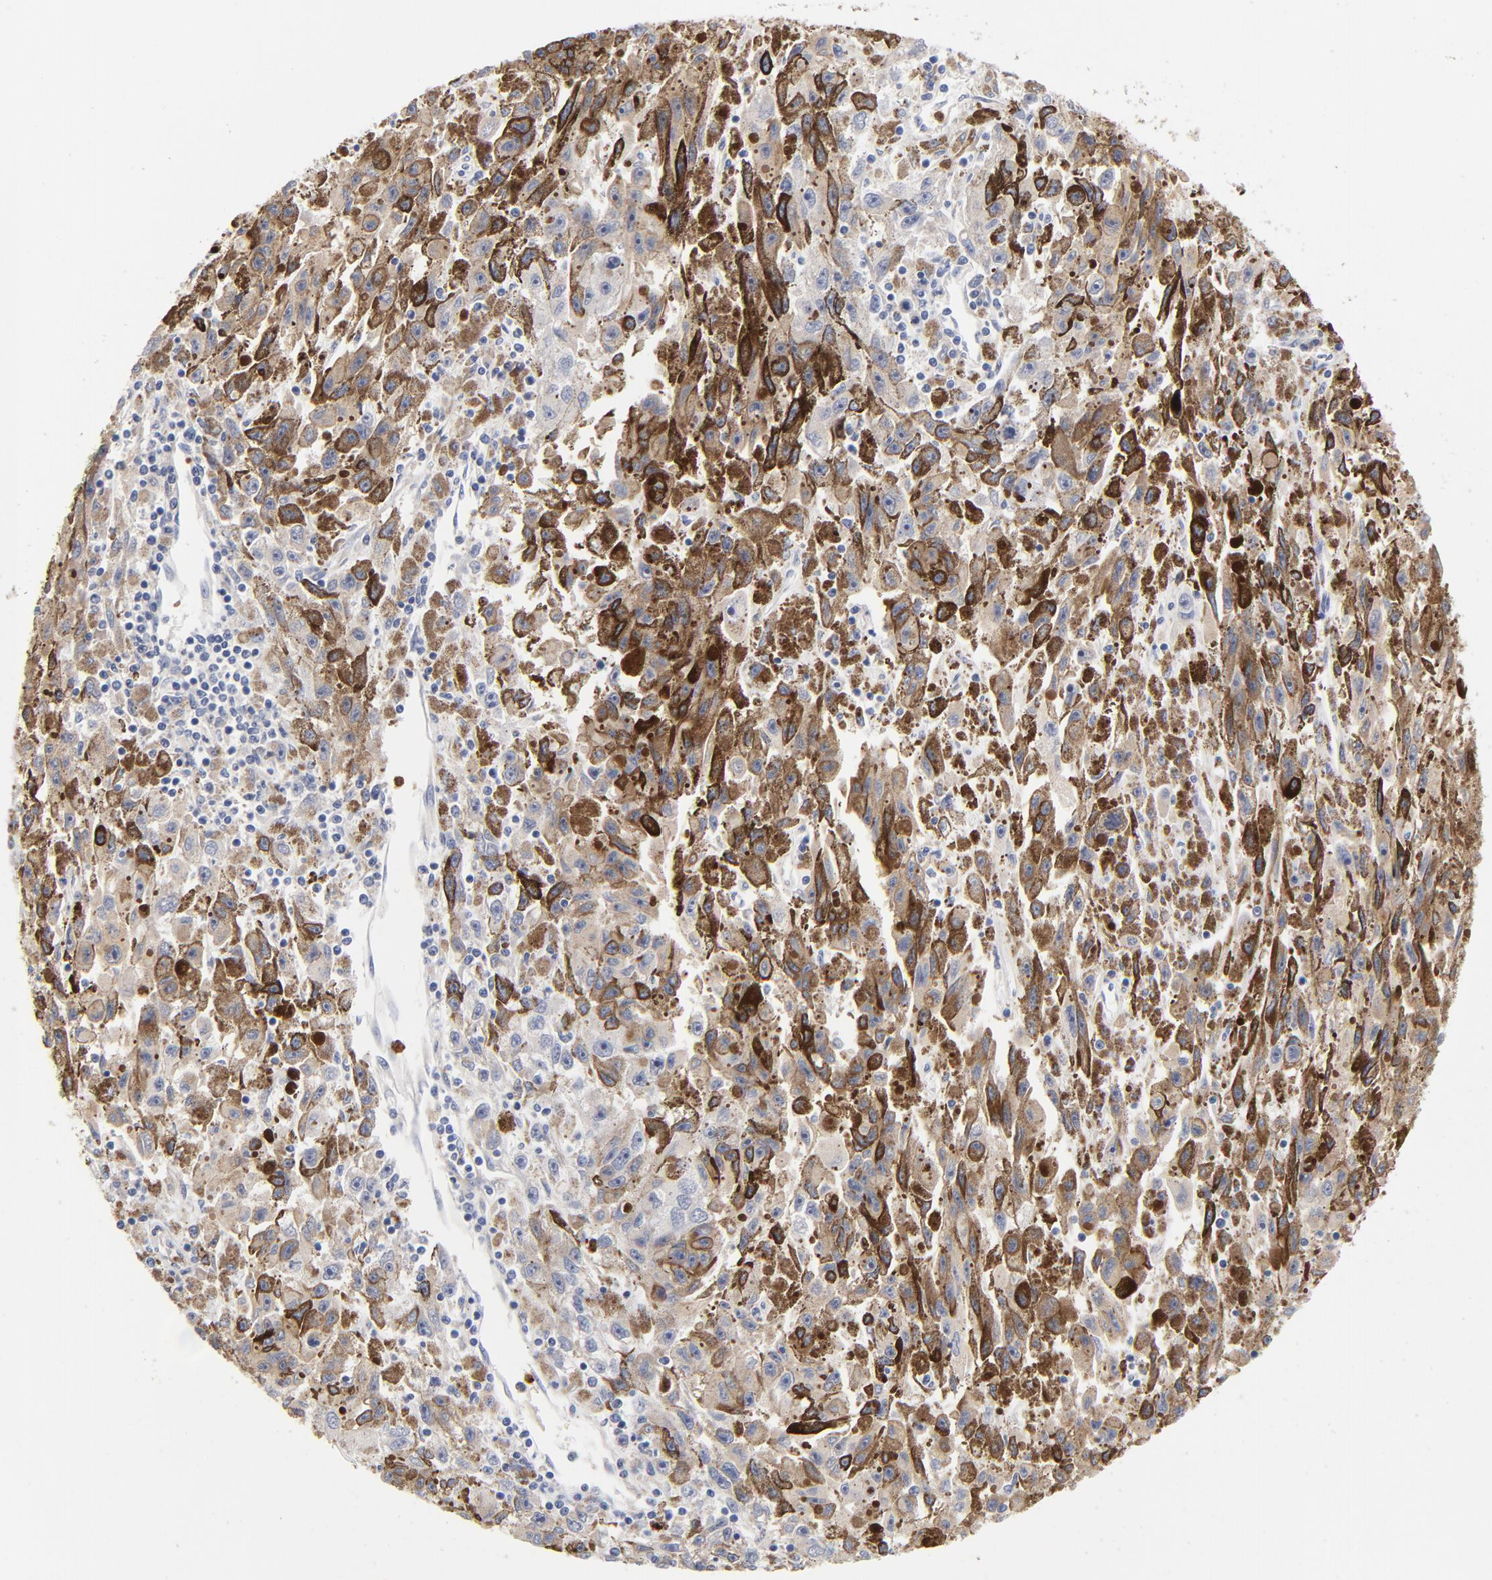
{"staining": {"intensity": "negative", "quantity": "none", "location": "none"}, "tissue": "melanoma", "cell_type": "Tumor cells", "image_type": "cancer", "snomed": [{"axis": "morphology", "description": "Malignant melanoma, NOS"}, {"axis": "topography", "description": "Skin"}], "caption": "Image shows no significant protein expression in tumor cells of malignant melanoma. The staining was performed using DAB (3,3'-diaminobenzidine) to visualize the protein expression in brown, while the nuclei were stained in blue with hematoxylin (Magnification: 20x).", "gene": "ASMTL", "patient": {"sex": "female", "age": 104}}